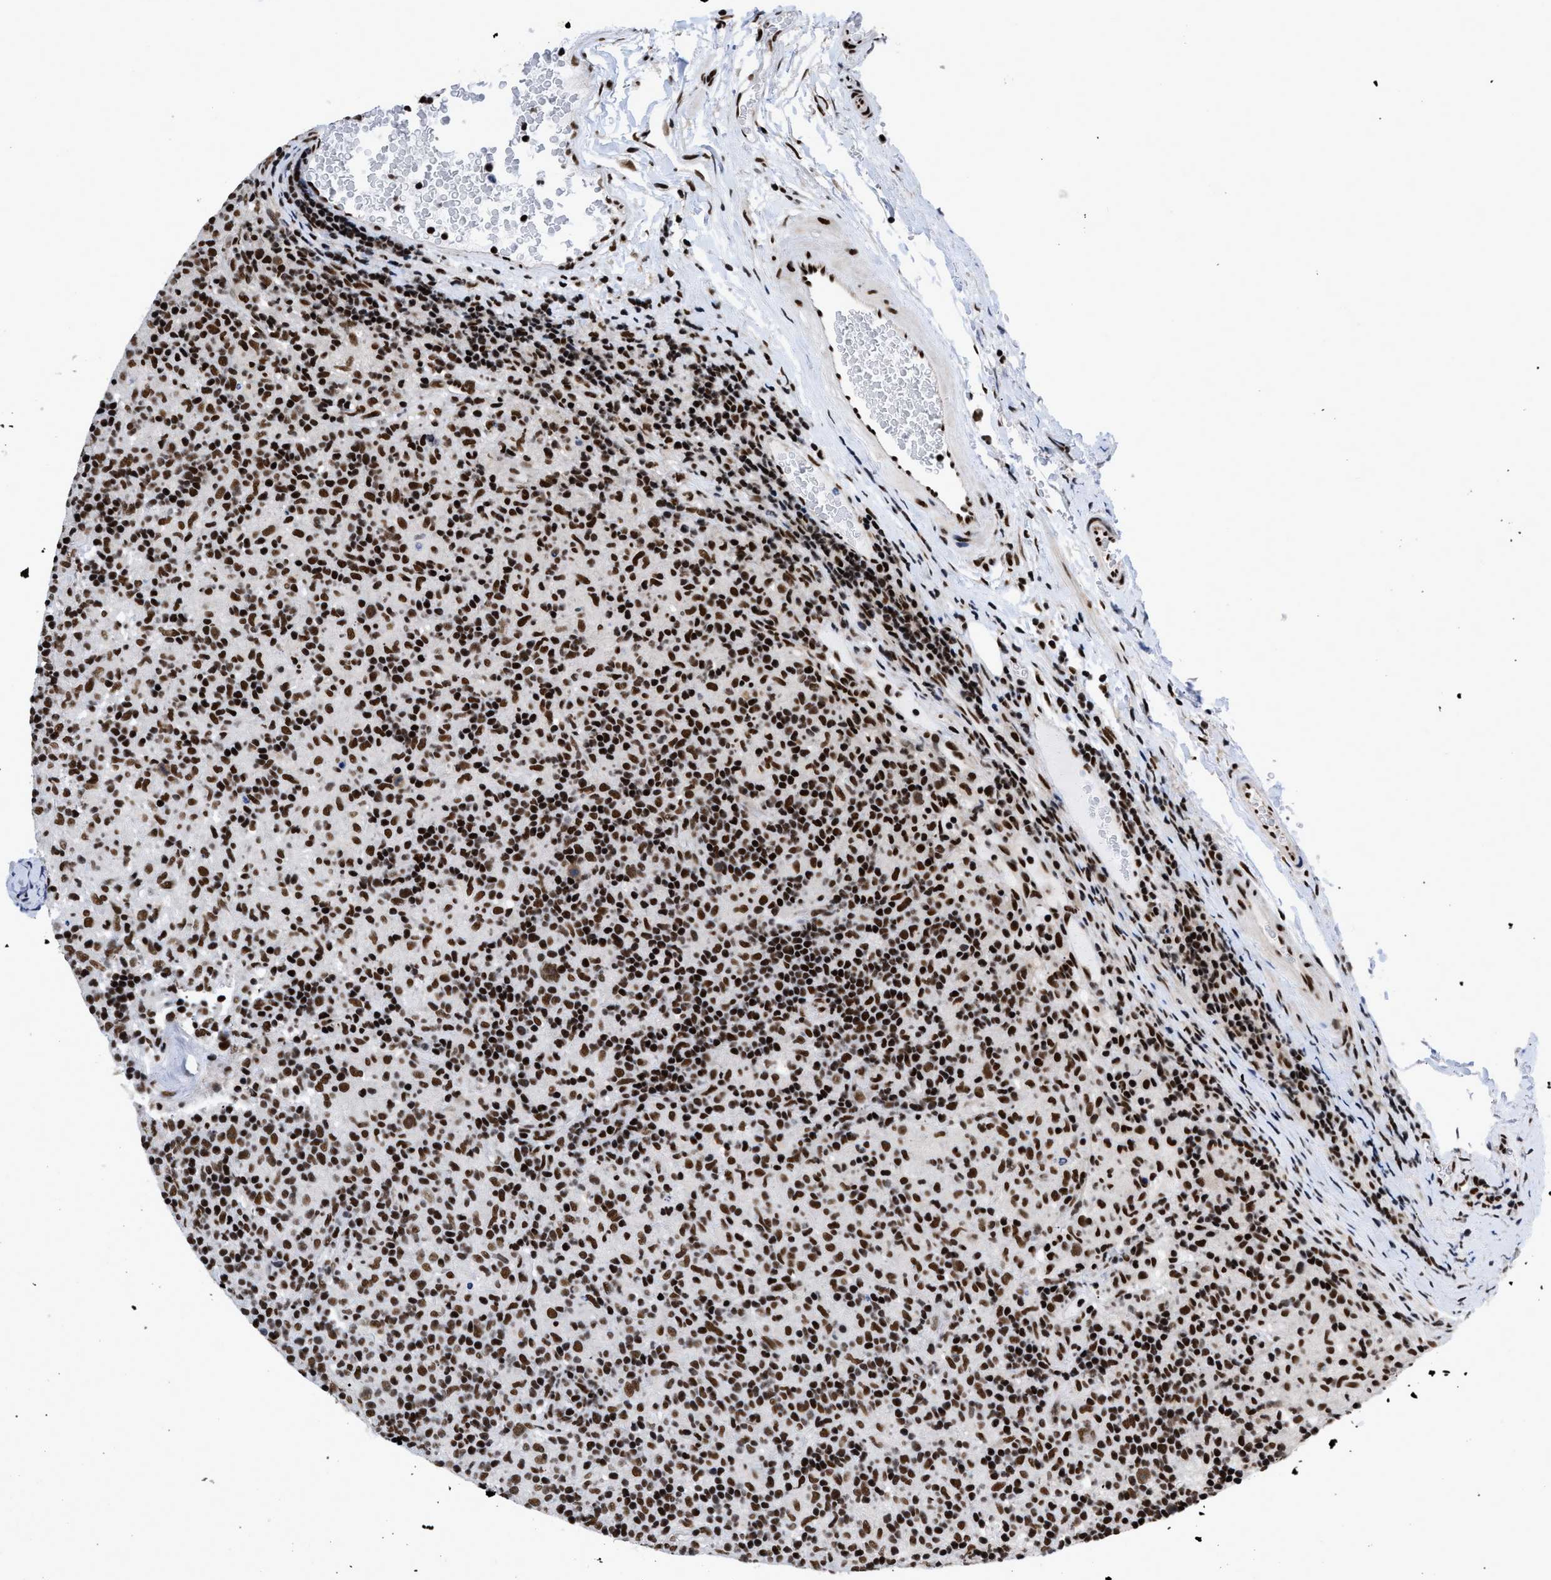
{"staining": {"intensity": "strong", "quantity": ">75%", "location": "nuclear"}, "tissue": "lymphoma", "cell_type": "Tumor cells", "image_type": "cancer", "snomed": [{"axis": "morphology", "description": "Hodgkin's disease, NOS"}, {"axis": "topography", "description": "Lymph node"}], "caption": "The image reveals a brown stain indicating the presence of a protein in the nuclear of tumor cells in Hodgkin's disease. (DAB IHC, brown staining for protein, blue staining for nuclei).", "gene": "CREB1", "patient": {"sex": "male", "age": 70}}